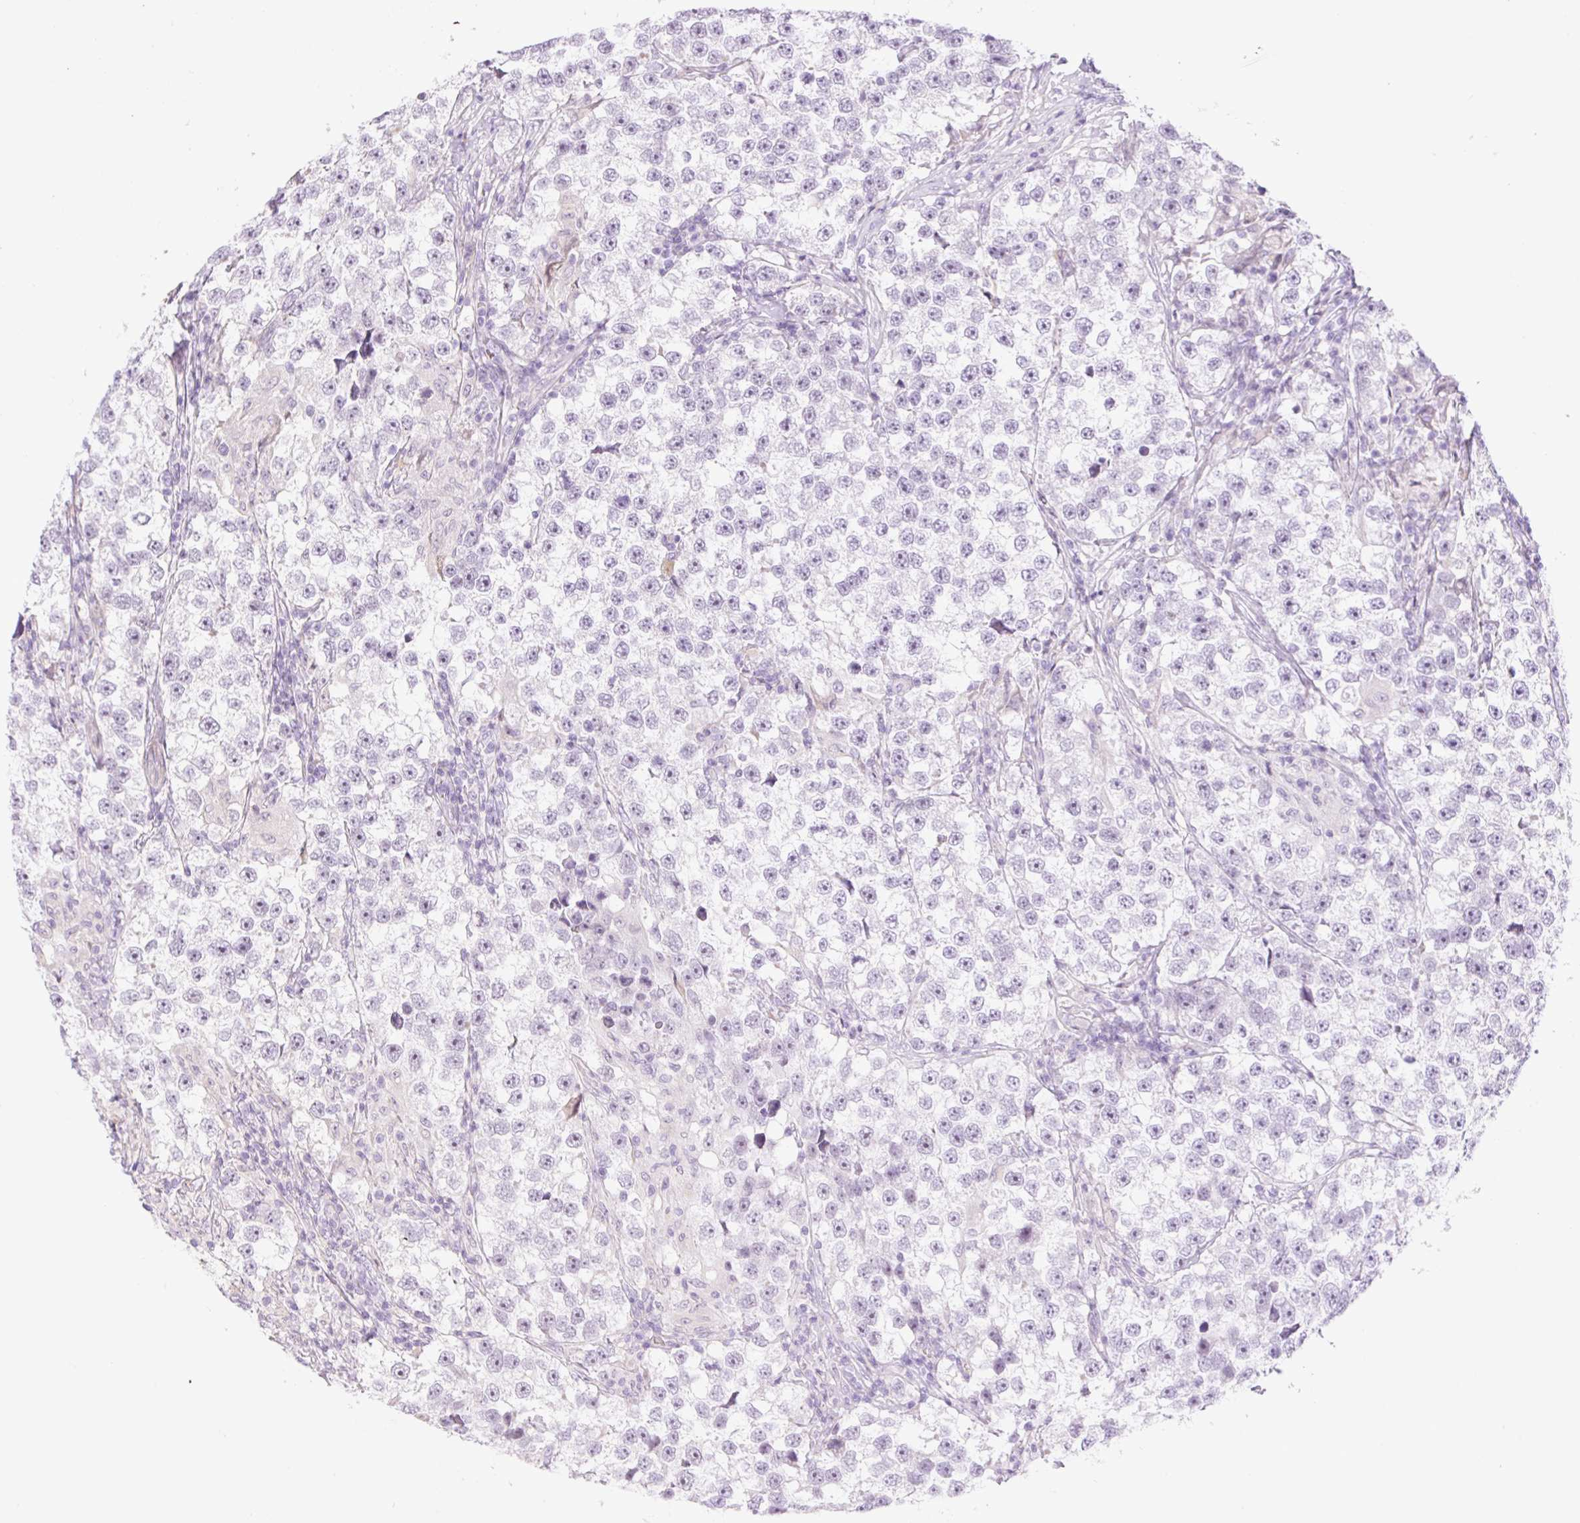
{"staining": {"intensity": "negative", "quantity": "none", "location": "none"}, "tissue": "testis cancer", "cell_type": "Tumor cells", "image_type": "cancer", "snomed": [{"axis": "morphology", "description": "Seminoma, NOS"}, {"axis": "topography", "description": "Testis"}], "caption": "Testis cancer was stained to show a protein in brown. There is no significant positivity in tumor cells. (DAB IHC, high magnification).", "gene": "ZNF394", "patient": {"sex": "male", "age": 46}}